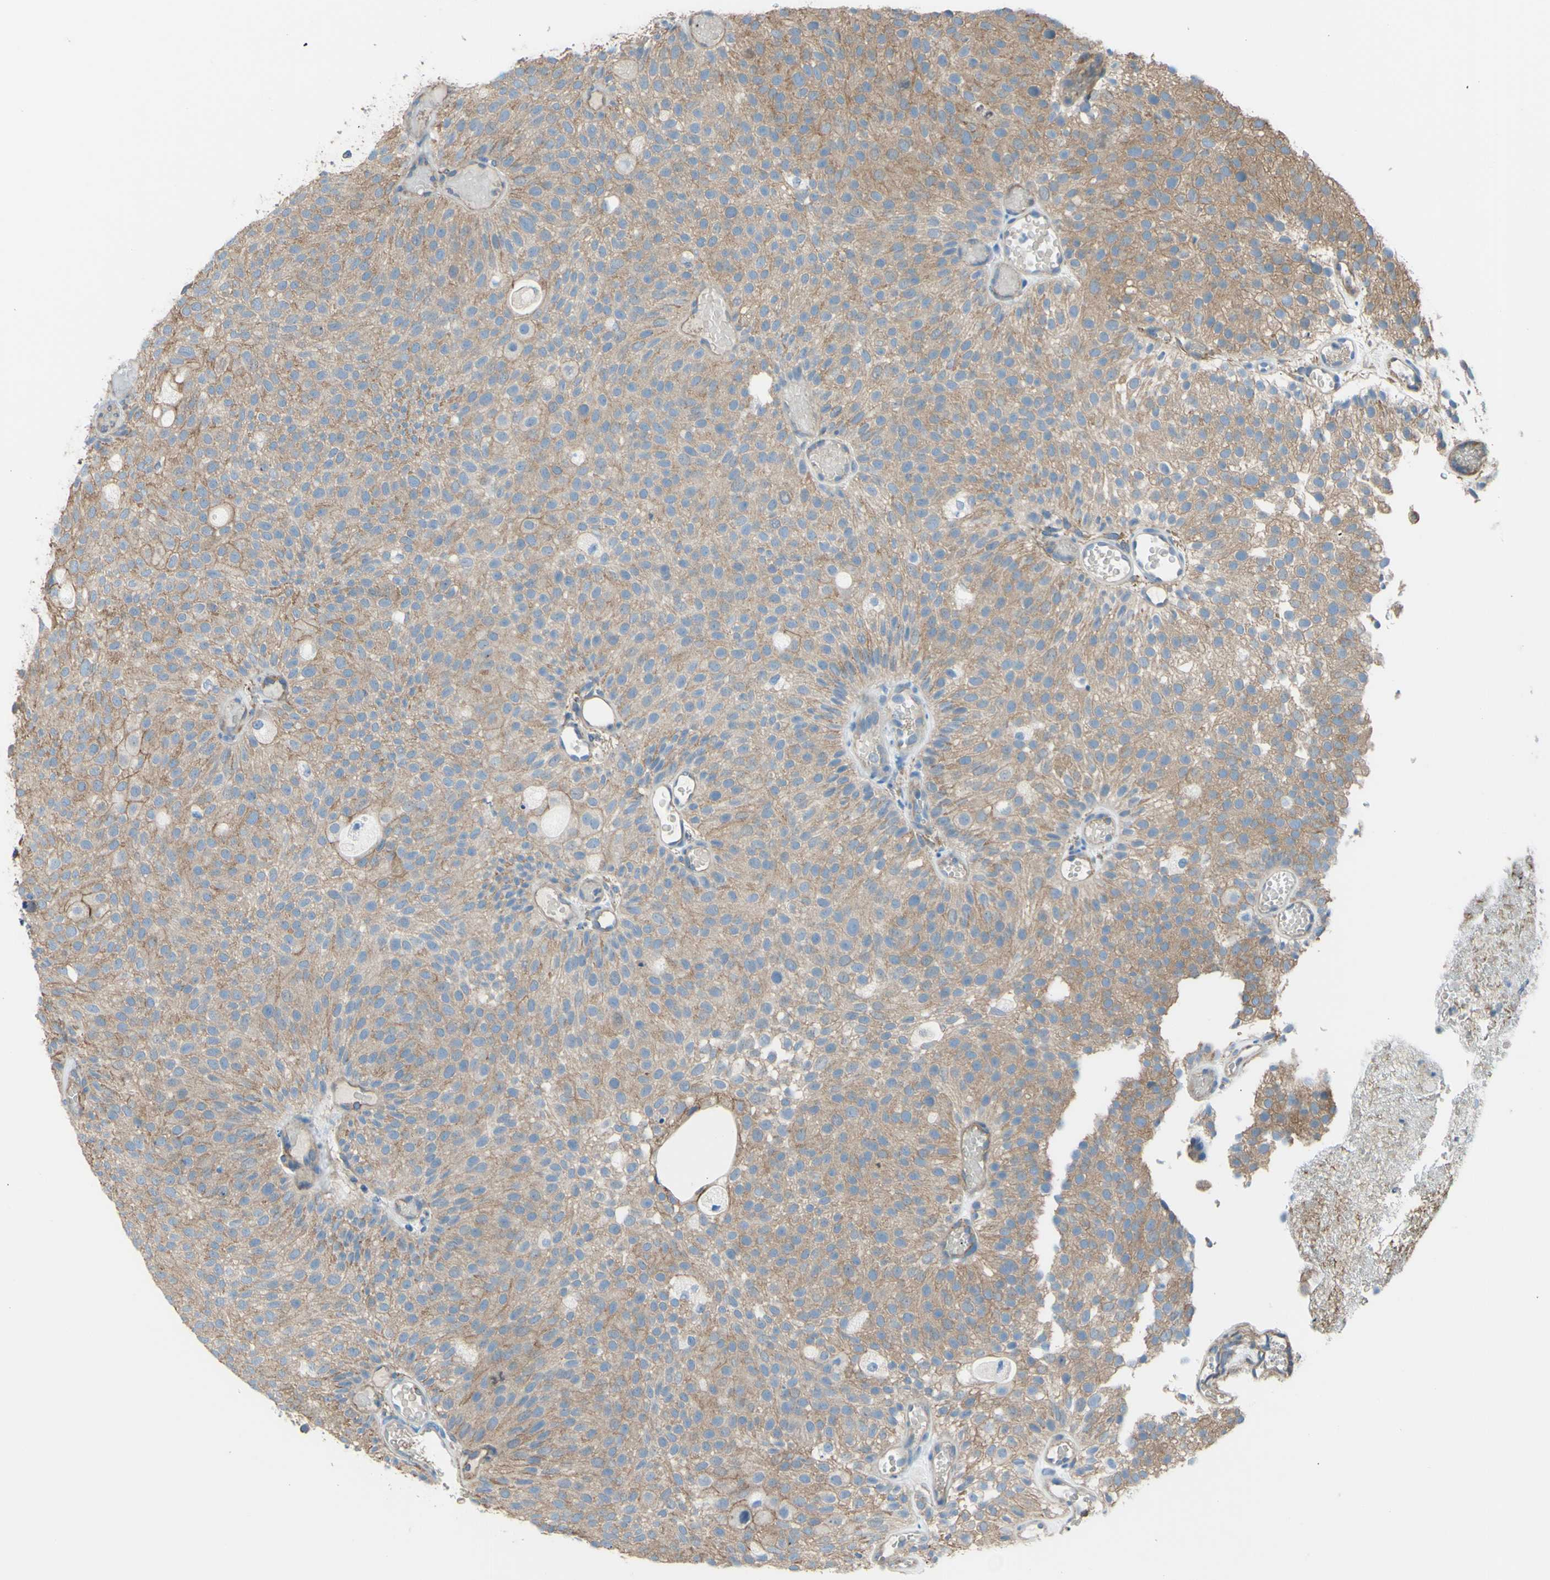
{"staining": {"intensity": "weak", "quantity": ">75%", "location": "cytoplasmic/membranous"}, "tissue": "urothelial cancer", "cell_type": "Tumor cells", "image_type": "cancer", "snomed": [{"axis": "morphology", "description": "Urothelial carcinoma, Low grade"}, {"axis": "topography", "description": "Urinary bladder"}], "caption": "Immunohistochemical staining of human urothelial carcinoma (low-grade) reveals low levels of weak cytoplasmic/membranous positivity in approximately >75% of tumor cells.", "gene": "ADD1", "patient": {"sex": "male", "age": 78}}